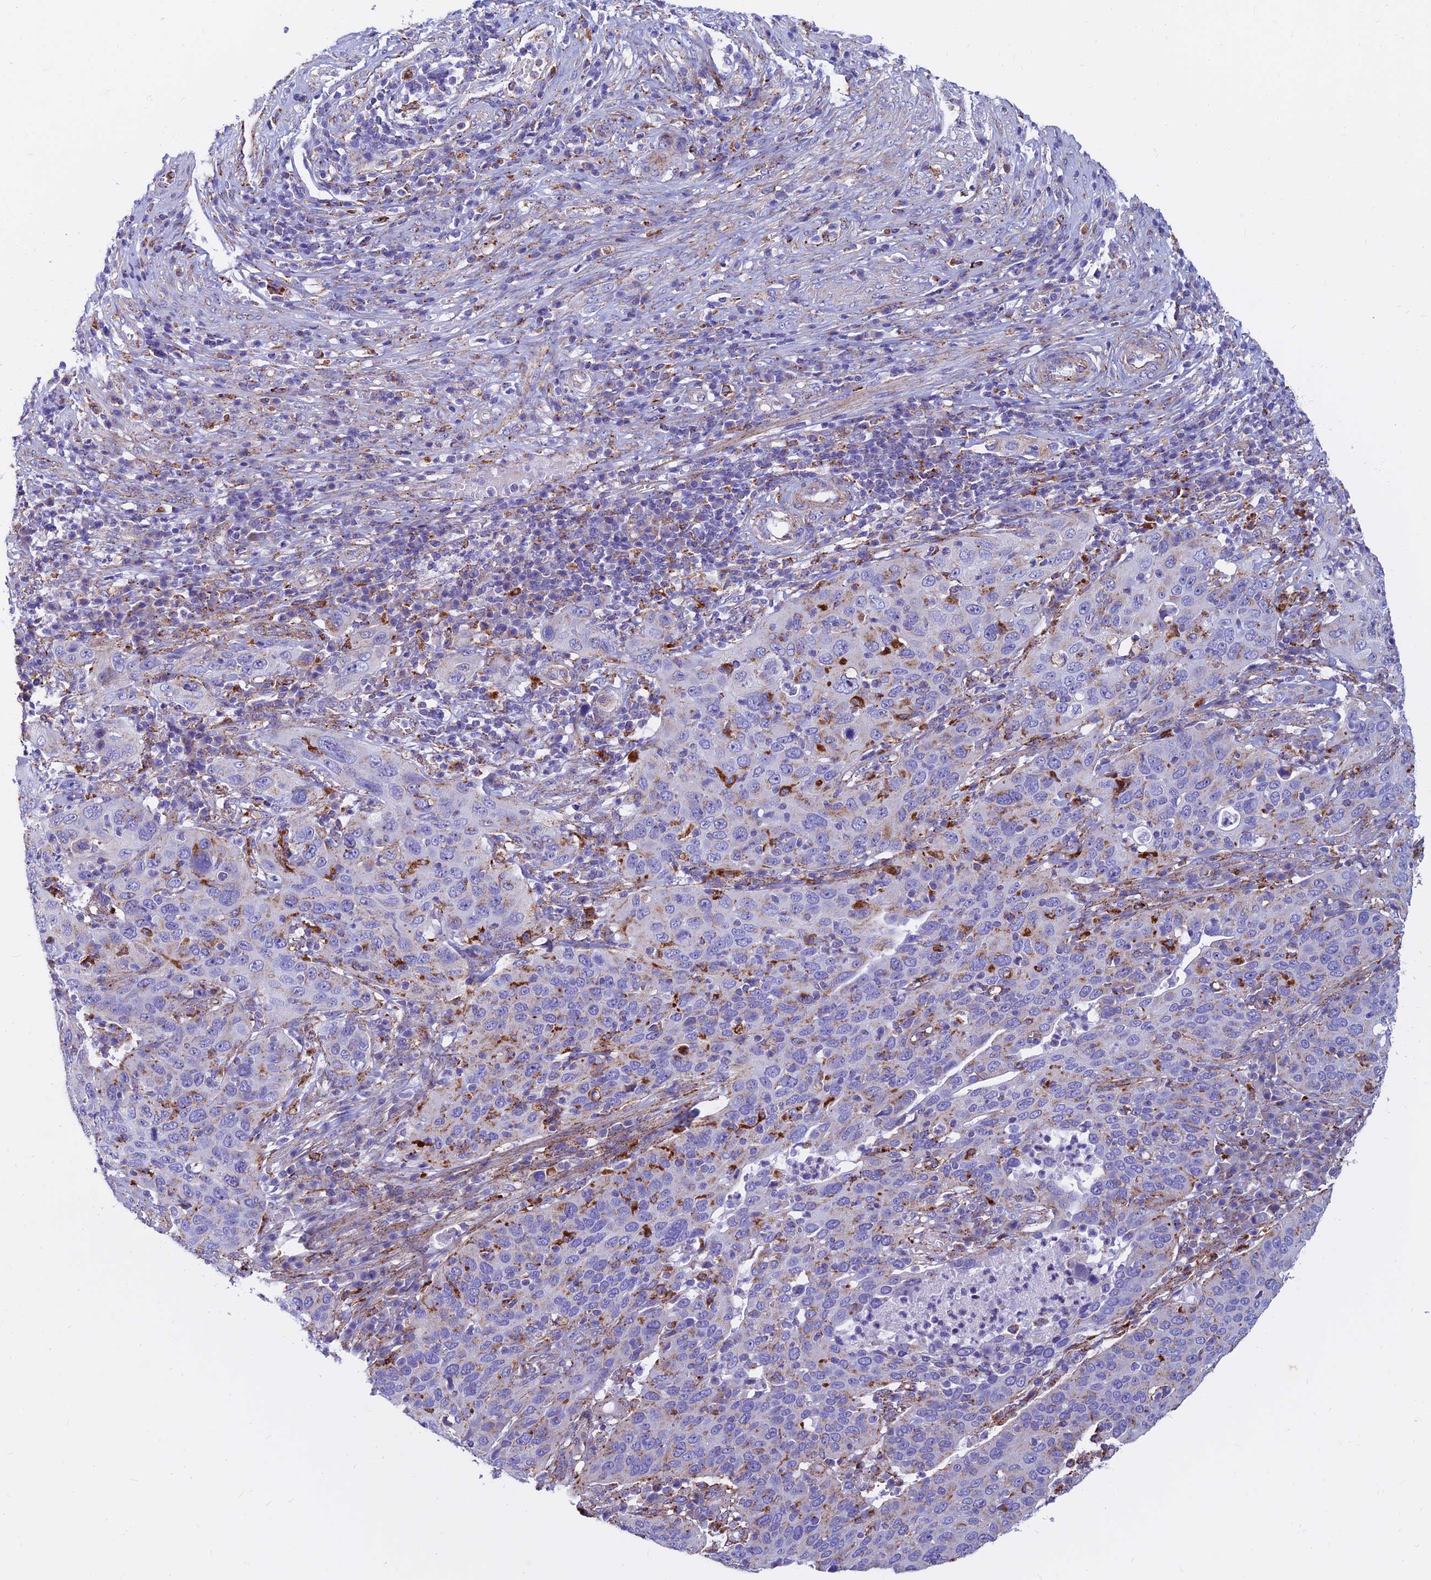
{"staining": {"intensity": "weak", "quantity": "<25%", "location": "cytoplasmic/membranous"}, "tissue": "cervical cancer", "cell_type": "Tumor cells", "image_type": "cancer", "snomed": [{"axis": "morphology", "description": "Squamous cell carcinoma, NOS"}, {"axis": "topography", "description": "Cervix"}], "caption": "The immunohistochemistry (IHC) photomicrograph has no significant expression in tumor cells of cervical cancer (squamous cell carcinoma) tissue.", "gene": "SPNS1", "patient": {"sex": "female", "age": 36}}